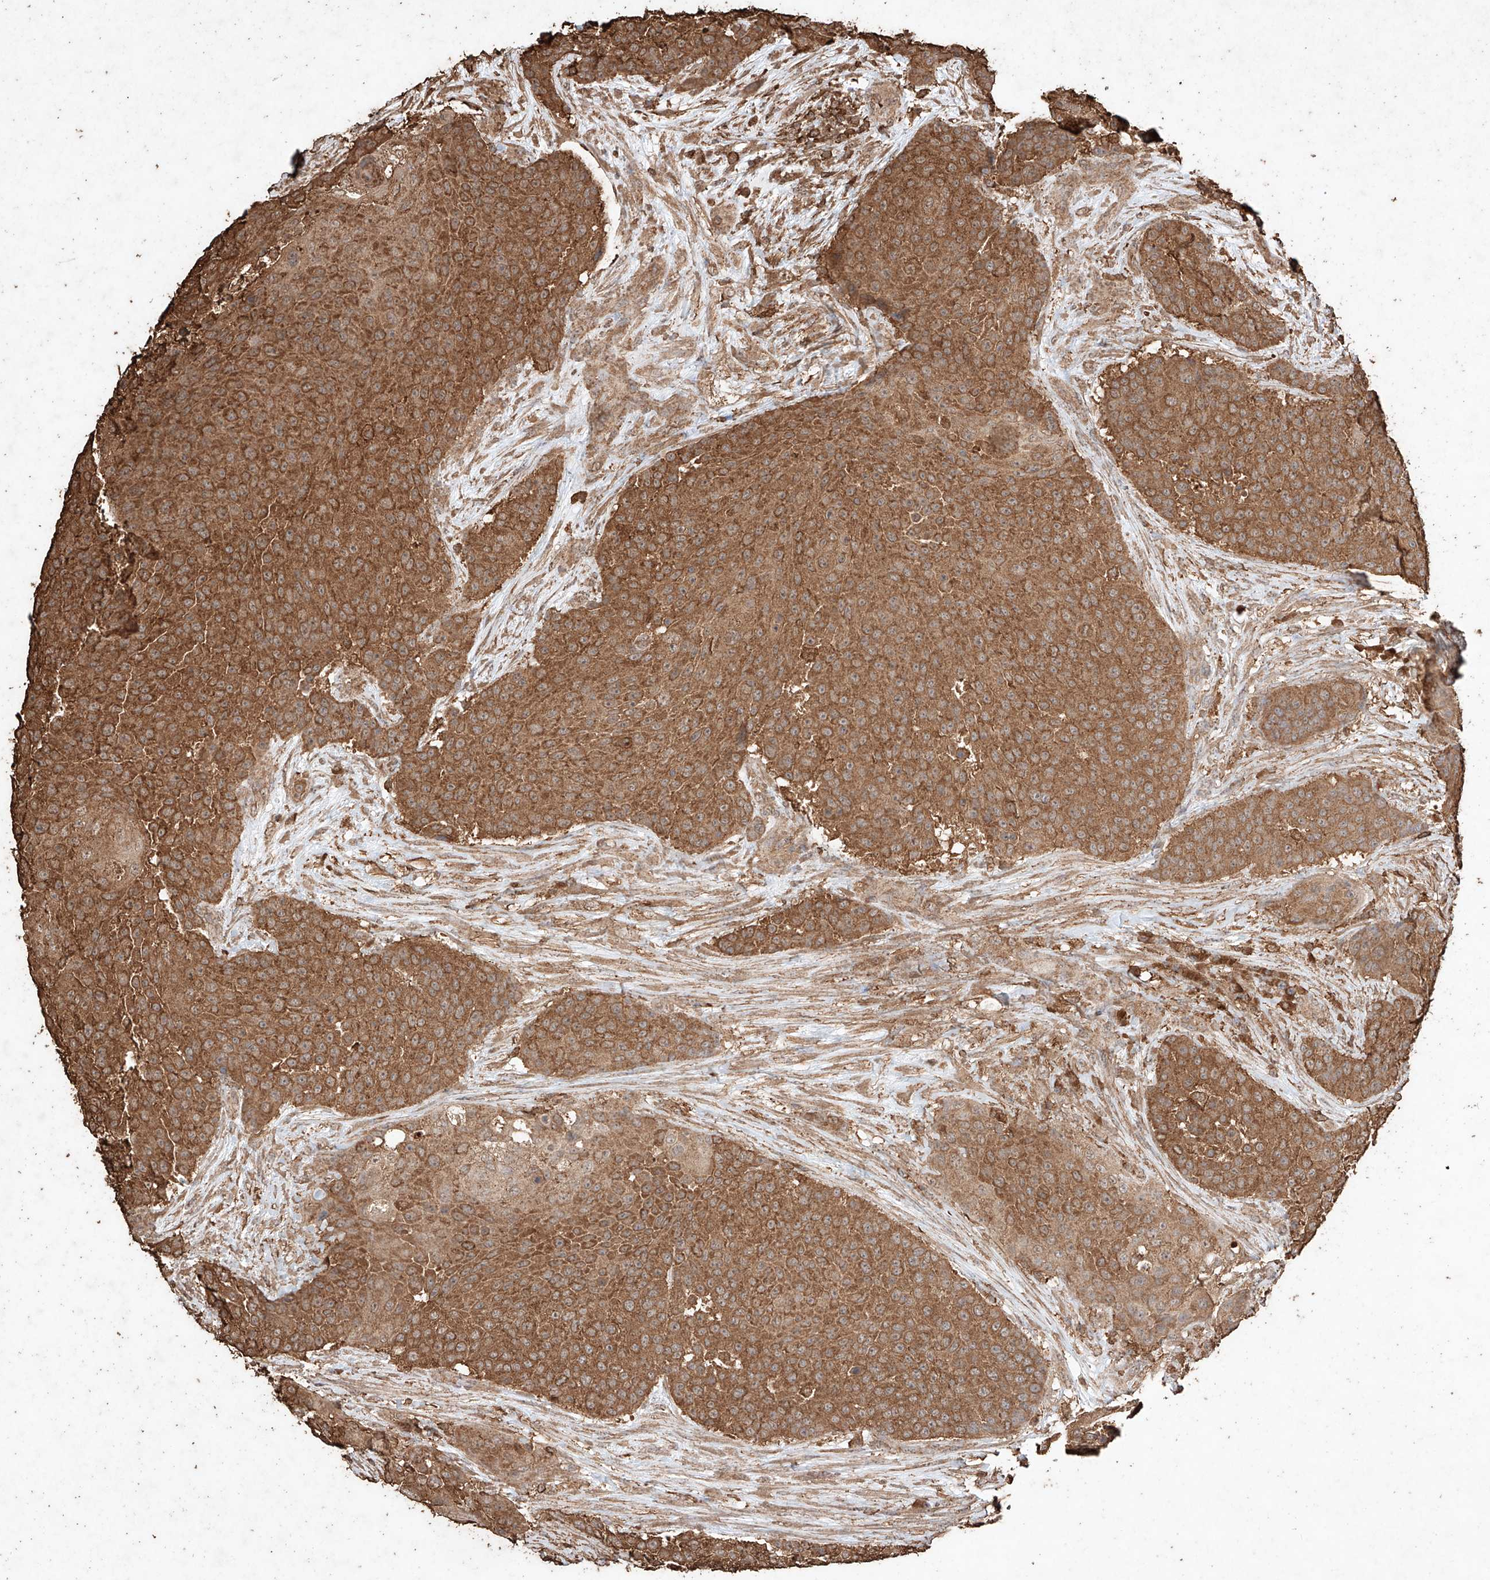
{"staining": {"intensity": "moderate", "quantity": ">75%", "location": "cytoplasmic/membranous"}, "tissue": "urothelial cancer", "cell_type": "Tumor cells", "image_type": "cancer", "snomed": [{"axis": "morphology", "description": "Urothelial carcinoma, High grade"}, {"axis": "topography", "description": "Urinary bladder"}], "caption": "High-grade urothelial carcinoma stained with a protein marker demonstrates moderate staining in tumor cells.", "gene": "M6PR", "patient": {"sex": "female", "age": 63}}